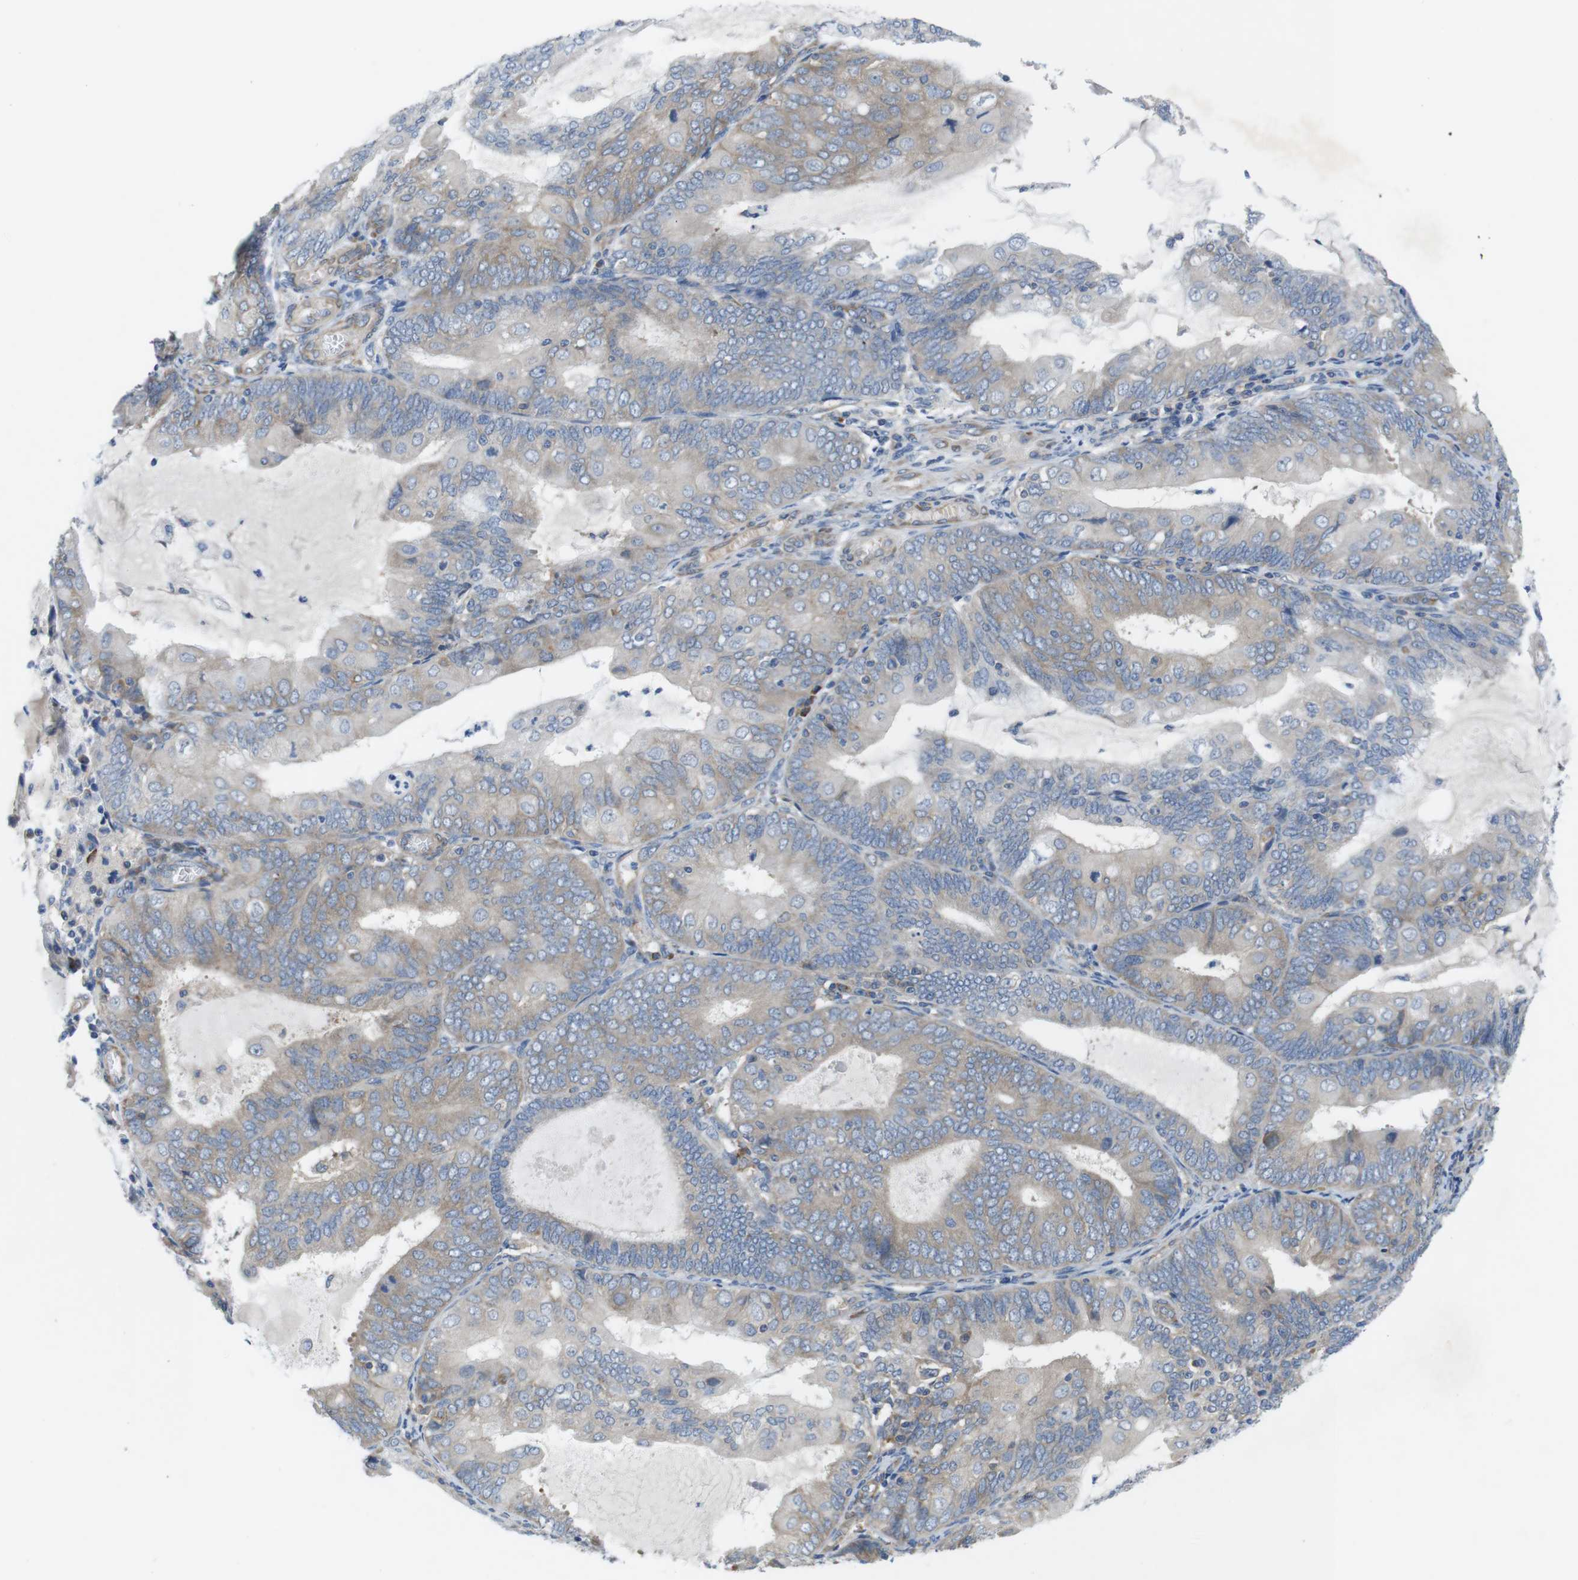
{"staining": {"intensity": "negative", "quantity": "none", "location": "none"}, "tissue": "endometrial cancer", "cell_type": "Tumor cells", "image_type": "cancer", "snomed": [{"axis": "morphology", "description": "Adenocarcinoma, NOS"}, {"axis": "topography", "description": "Endometrium"}], "caption": "High magnification brightfield microscopy of endometrial adenocarcinoma stained with DAB (3,3'-diaminobenzidine) (brown) and counterstained with hematoxylin (blue): tumor cells show no significant positivity. (Stains: DAB immunohistochemistry (IHC) with hematoxylin counter stain, Microscopy: brightfield microscopy at high magnification).", "gene": "DCLK1", "patient": {"sex": "female", "age": 81}}